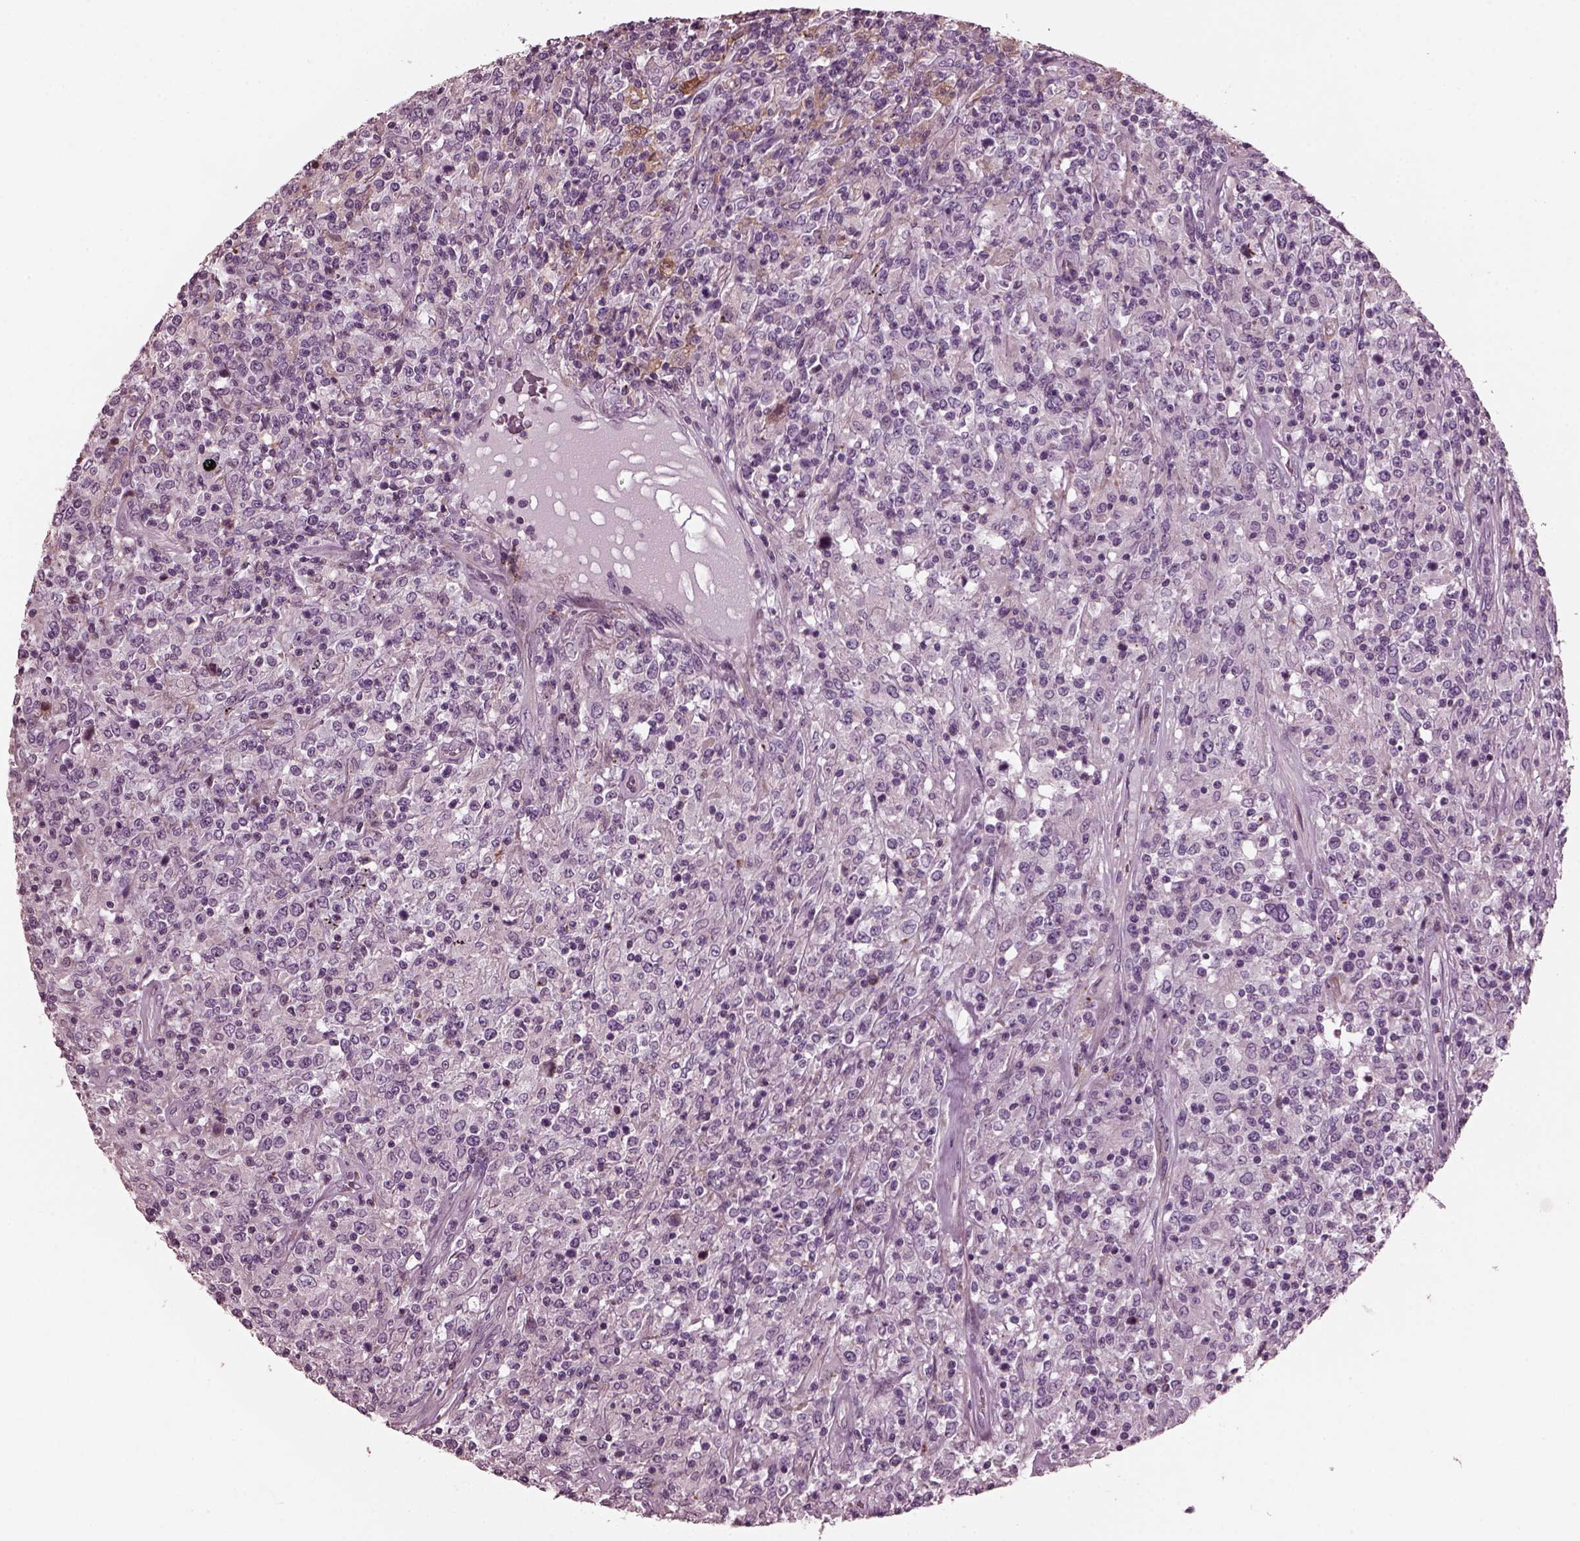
{"staining": {"intensity": "negative", "quantity": "none", "location": "none"}, "tissue": "lymphoma", "cell_type": "Tumor cells", "image_type": "cancer", "snomed": [{"axis": "morphology", "description": "Malignant lymphoma, non-Hodgkin's type, High grade"}, {"axis": "topography", "description": "Lung"}], "caption": "A histopathology image of human malignant lymphoma, non-Hodgkin's type (high-grade) is negative for staining in tumor cells.", "gene": "GDF11", "patient": {"sex": "male", "age": 79}}